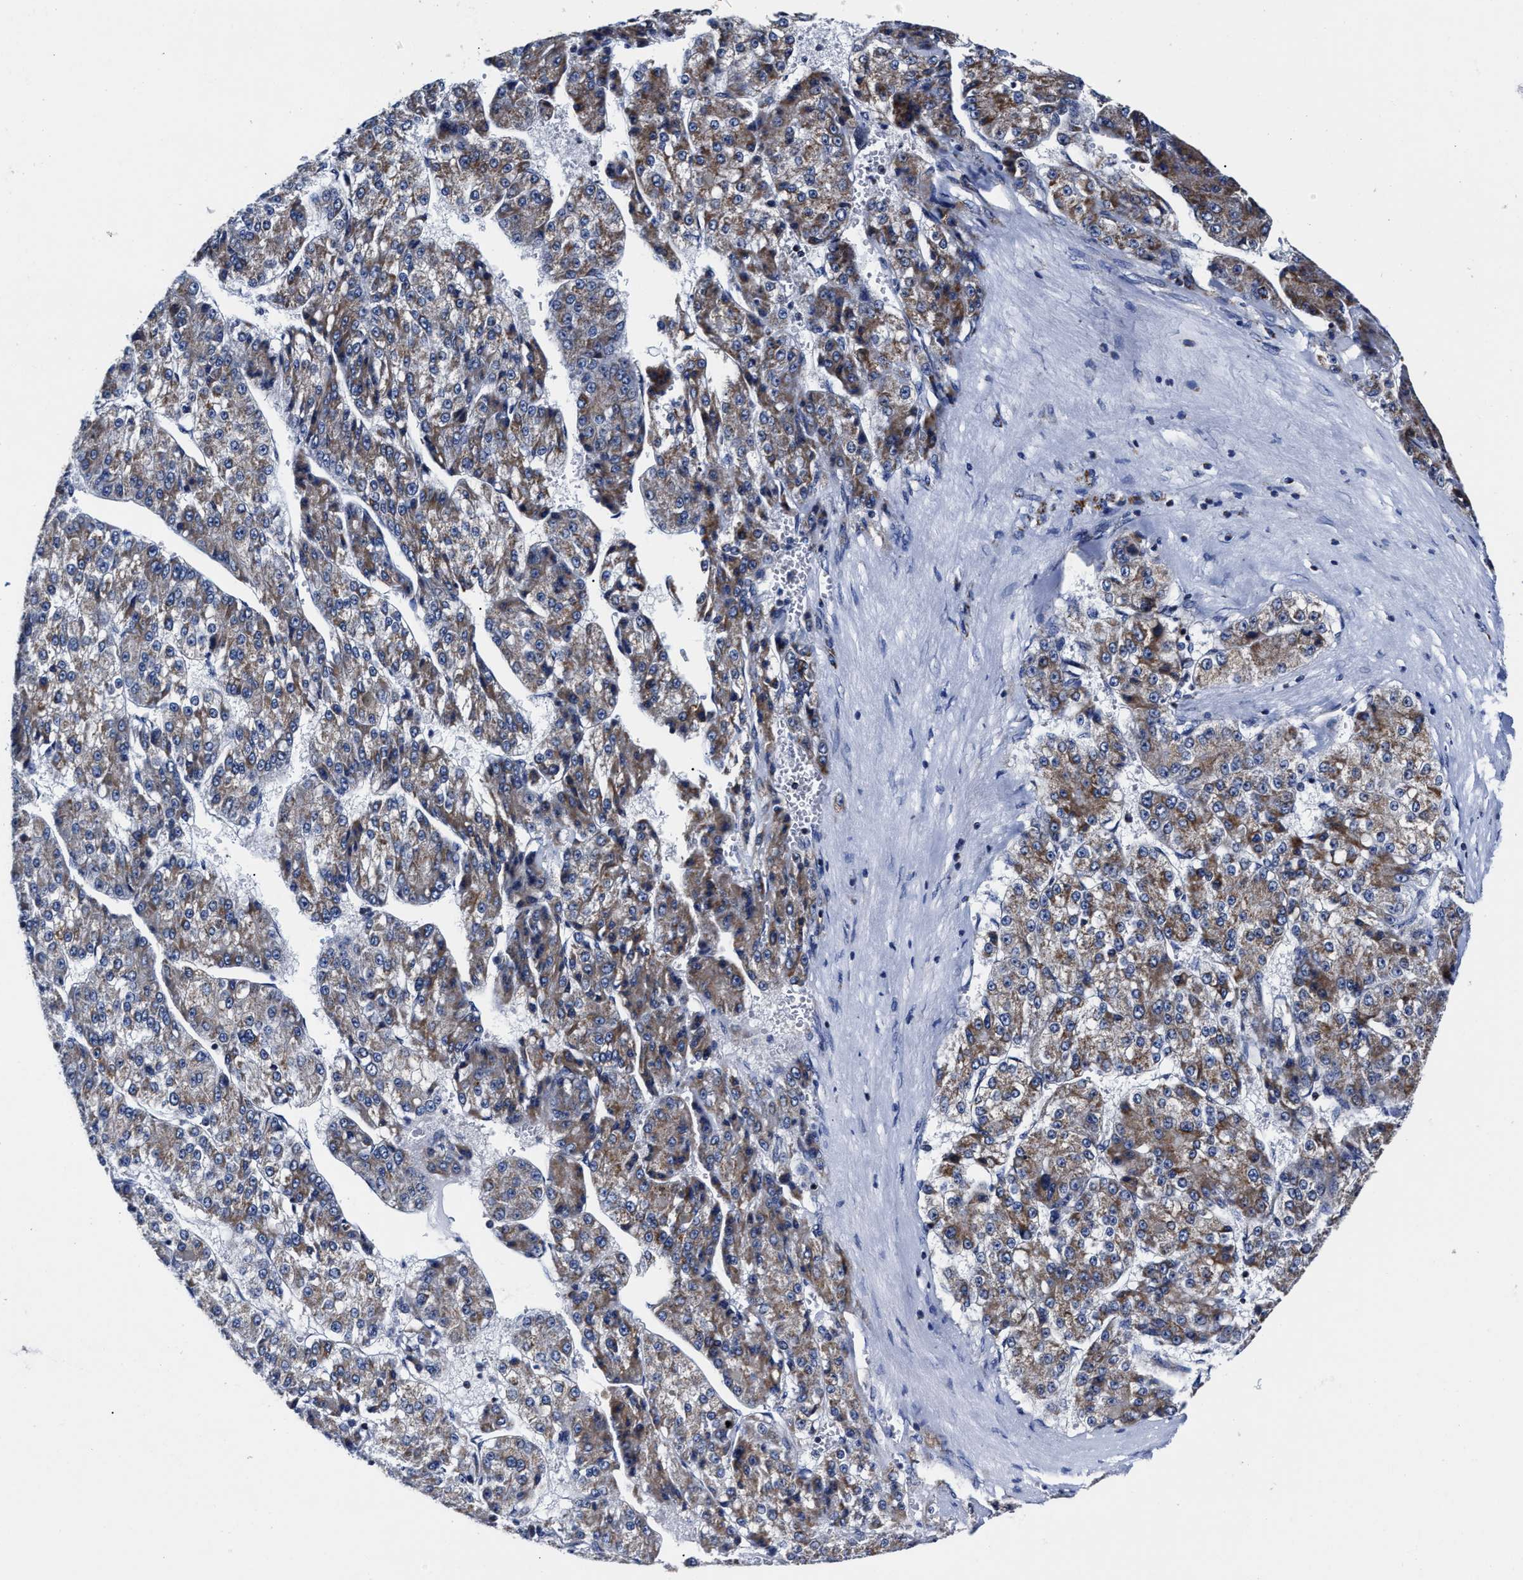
{"staining": {"intensity": "moderate", "quantity": "25%-75%", "location": "cytoplasmic/membranous"}, "tissue": "liver cancer", "cell_type": "Tumor cells", "image_type": "cancer", "snomed": [{"axis": "morphology", "description": "Carcinoma, Hepatocellular, NOS"}, {"axis": "topography", "description": "Liver"}], "caption": "Moderate cytoplasmic/membranous positivity is appreciated in about 25%-75% of tumor cells in liver hepatocellular carcinoma.", "gene": "HINT2", "patient": {"sex": "female", "age": 73}}